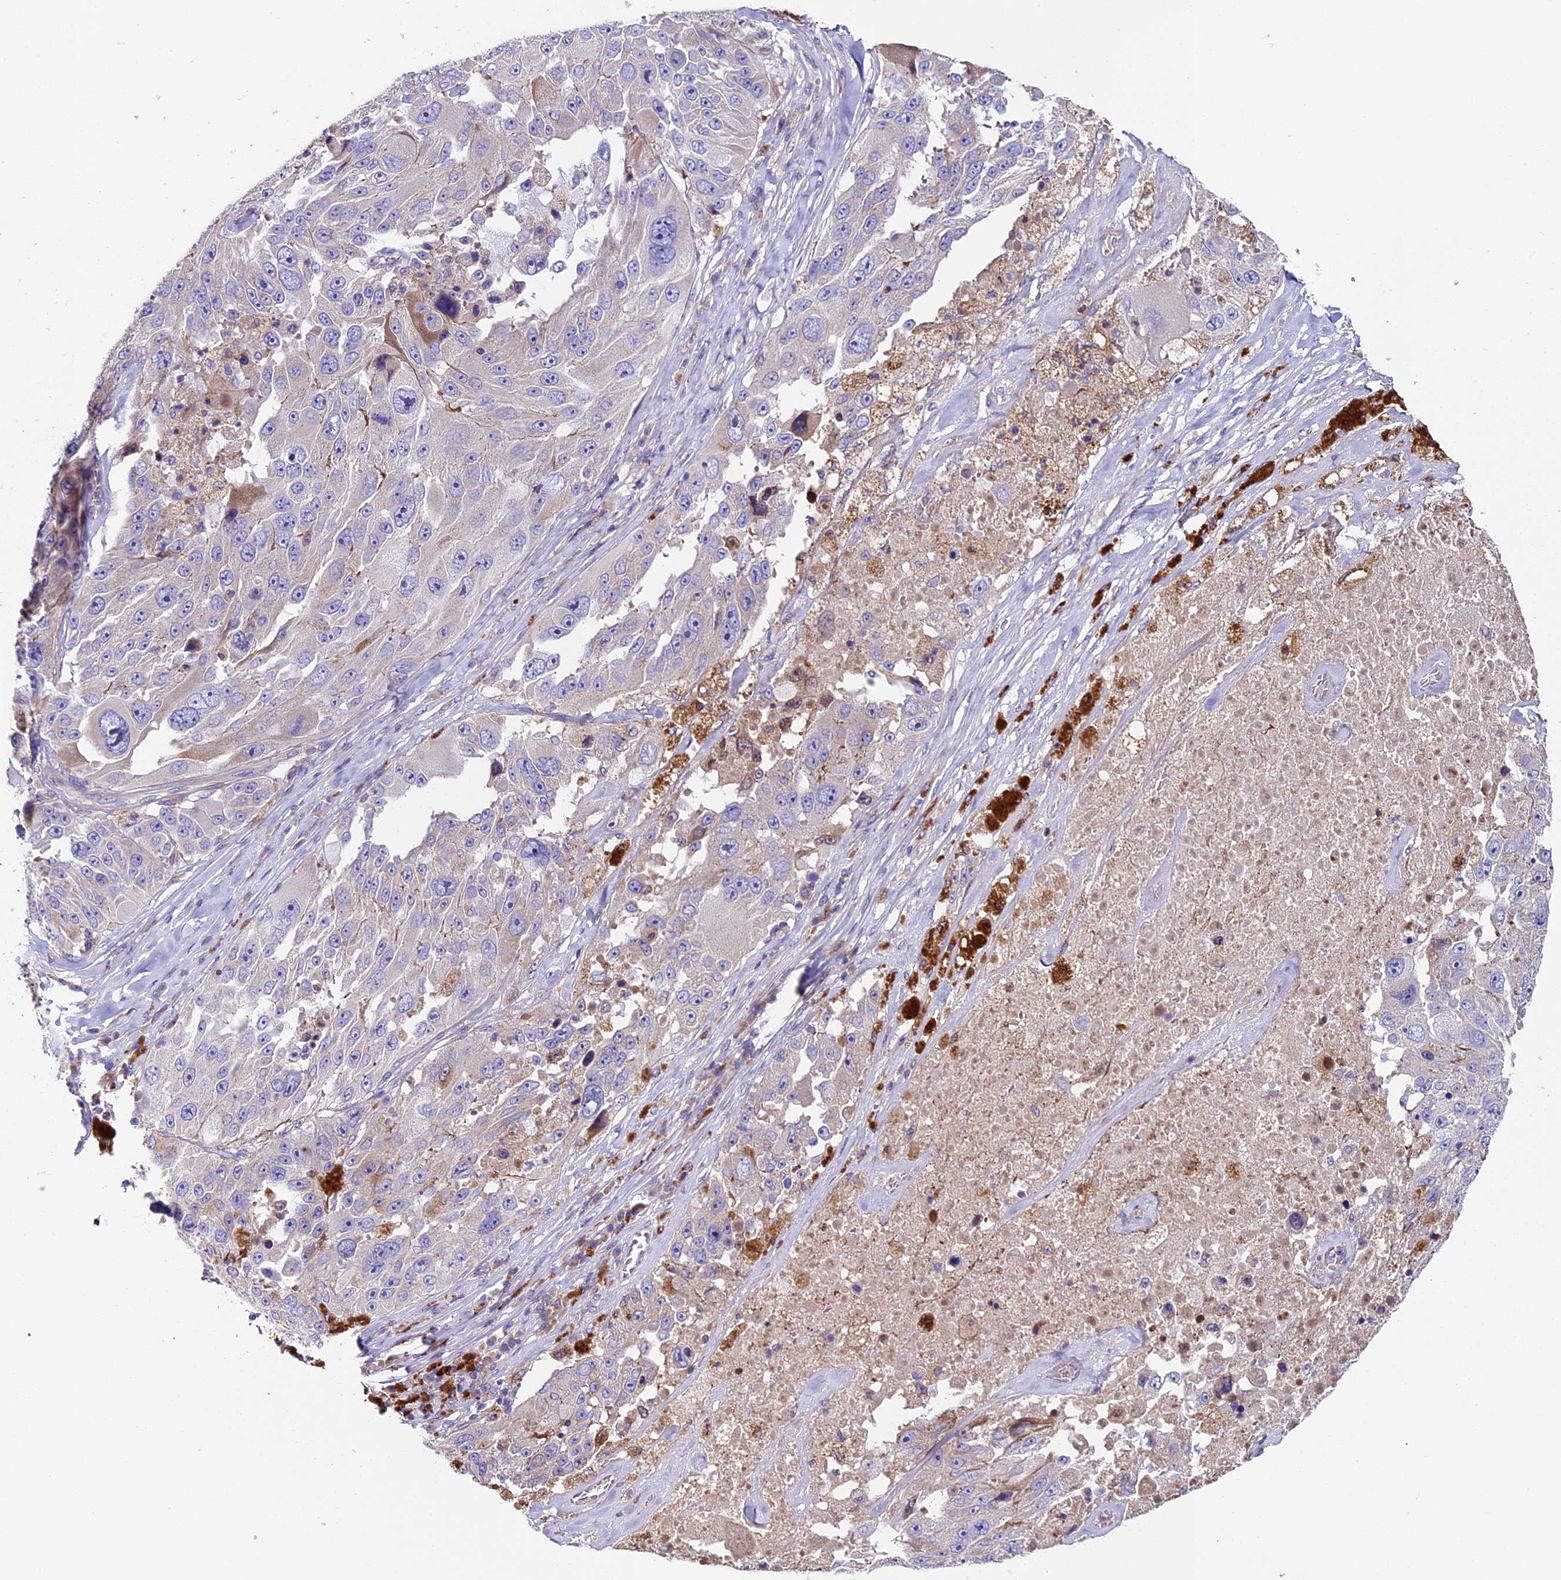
{"staining": {"intensity": "negative", "quantity": "none", "location": "none"}, "tissue": "melanoma", "cell_type": "Tumor cells", "image_type": "cancer", "snomed": [{"axis": "morphology", "description": "Malignant melanoma, Metastatic site"}, {"axis": "topography", "description": "Lymph node"}], "caption": "Immunohistochemical staining of malignant melanoma (metastatic site) reveals no significant staining in tumor cells.", "gene": "PIGU", "patient": {"sex": "male", "age": 62}}